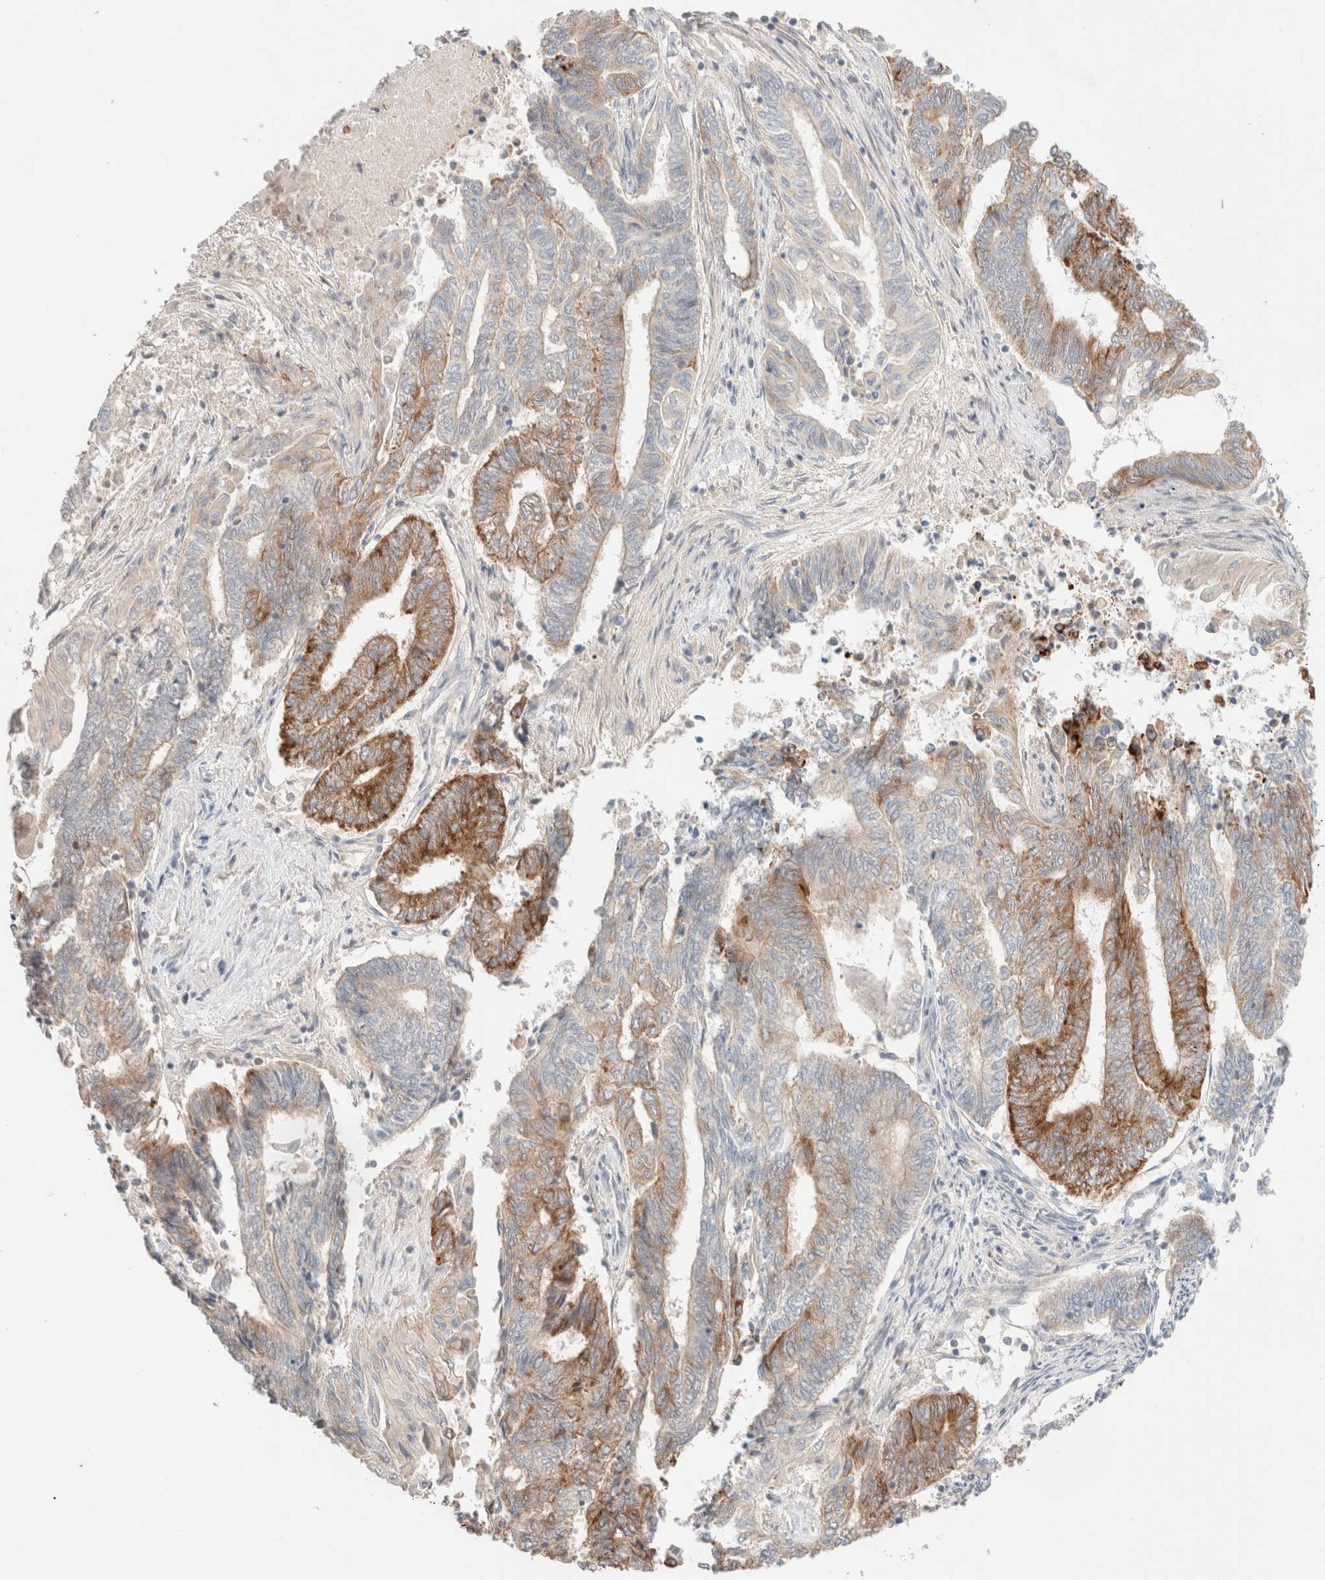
{"staining": {"intensity": "moderate", "quantity": "25%-75%", "location": "cytoplasmic/membranous"}, "tissue": "endometrial cancer", "cell_type": "Tumor cells", "image_type": "cancer", "snomed": [{"axis": "morphology", "description": "Adenocarcinoma, NOS"}, {"axis": "topography", "description": "Uterus"}, {"axis": "topography", "description": "Endometrium"}], "caption": "Tumor cells exhibit medium levels of moderate cytoplasmic/membranous staining in about 25%-75% of cells in endometrial adenocarcinoma.", "gene": "TRIM41", "patient": {"sex": "female", "age": 70}}